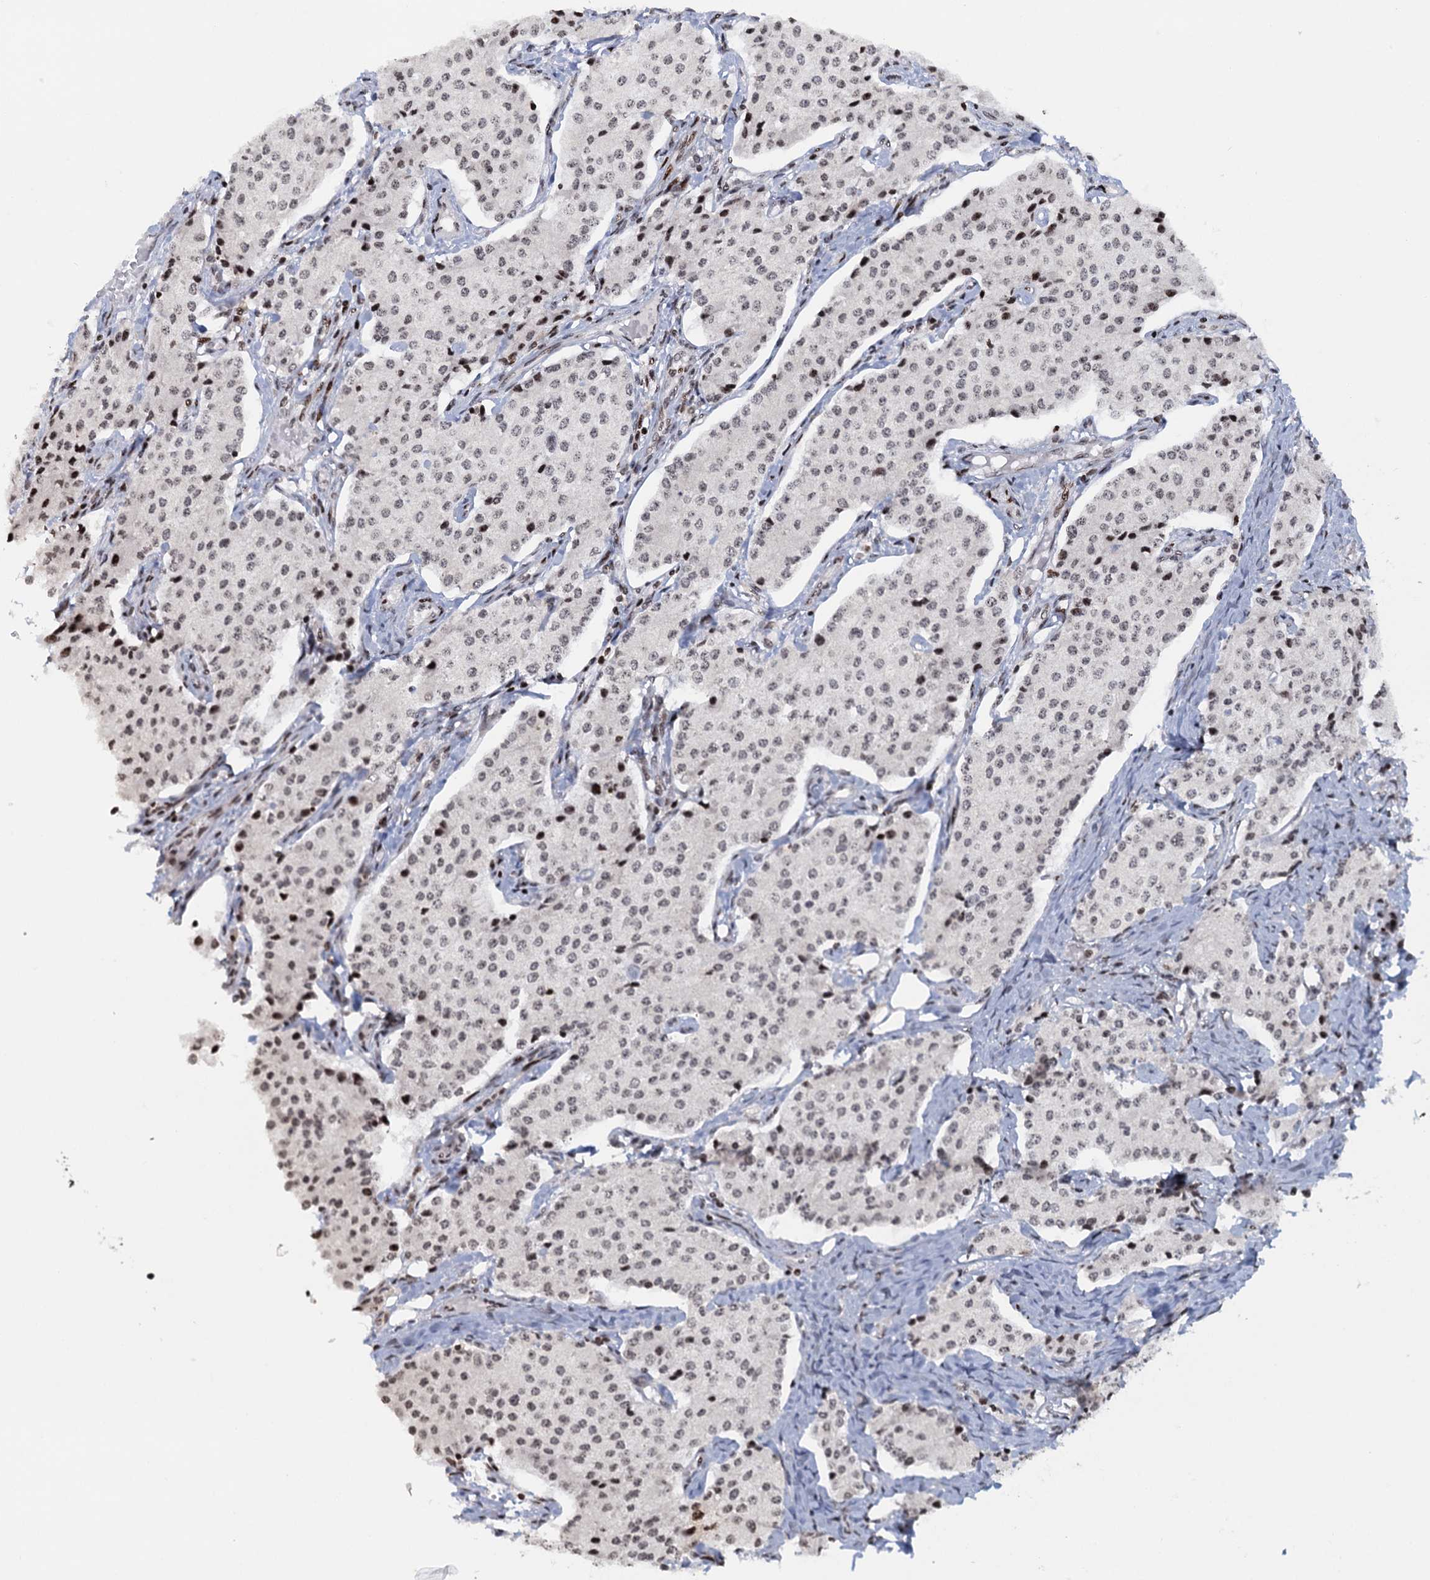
{"staining": {"intensity": "moderate", "quantity": "<25%", "location": "nuclear"}, "tissue": "carcinoid", "cell_type": "Tumor cells", "image_type": "cancer", "snomed": [{"axis": "morphology", "description": "Carcinoid, malignant, NOS"}, {"axis": "topography", "description": "Colon"}], "caption": "The photomicrograph reveals immunohistochemical staining of malignant carcinoid. There is moderate nuclear staining is present in about <25% of tumor cells.", "gene": "FYB1", "patient": {"sex": "female", "age": 52}}